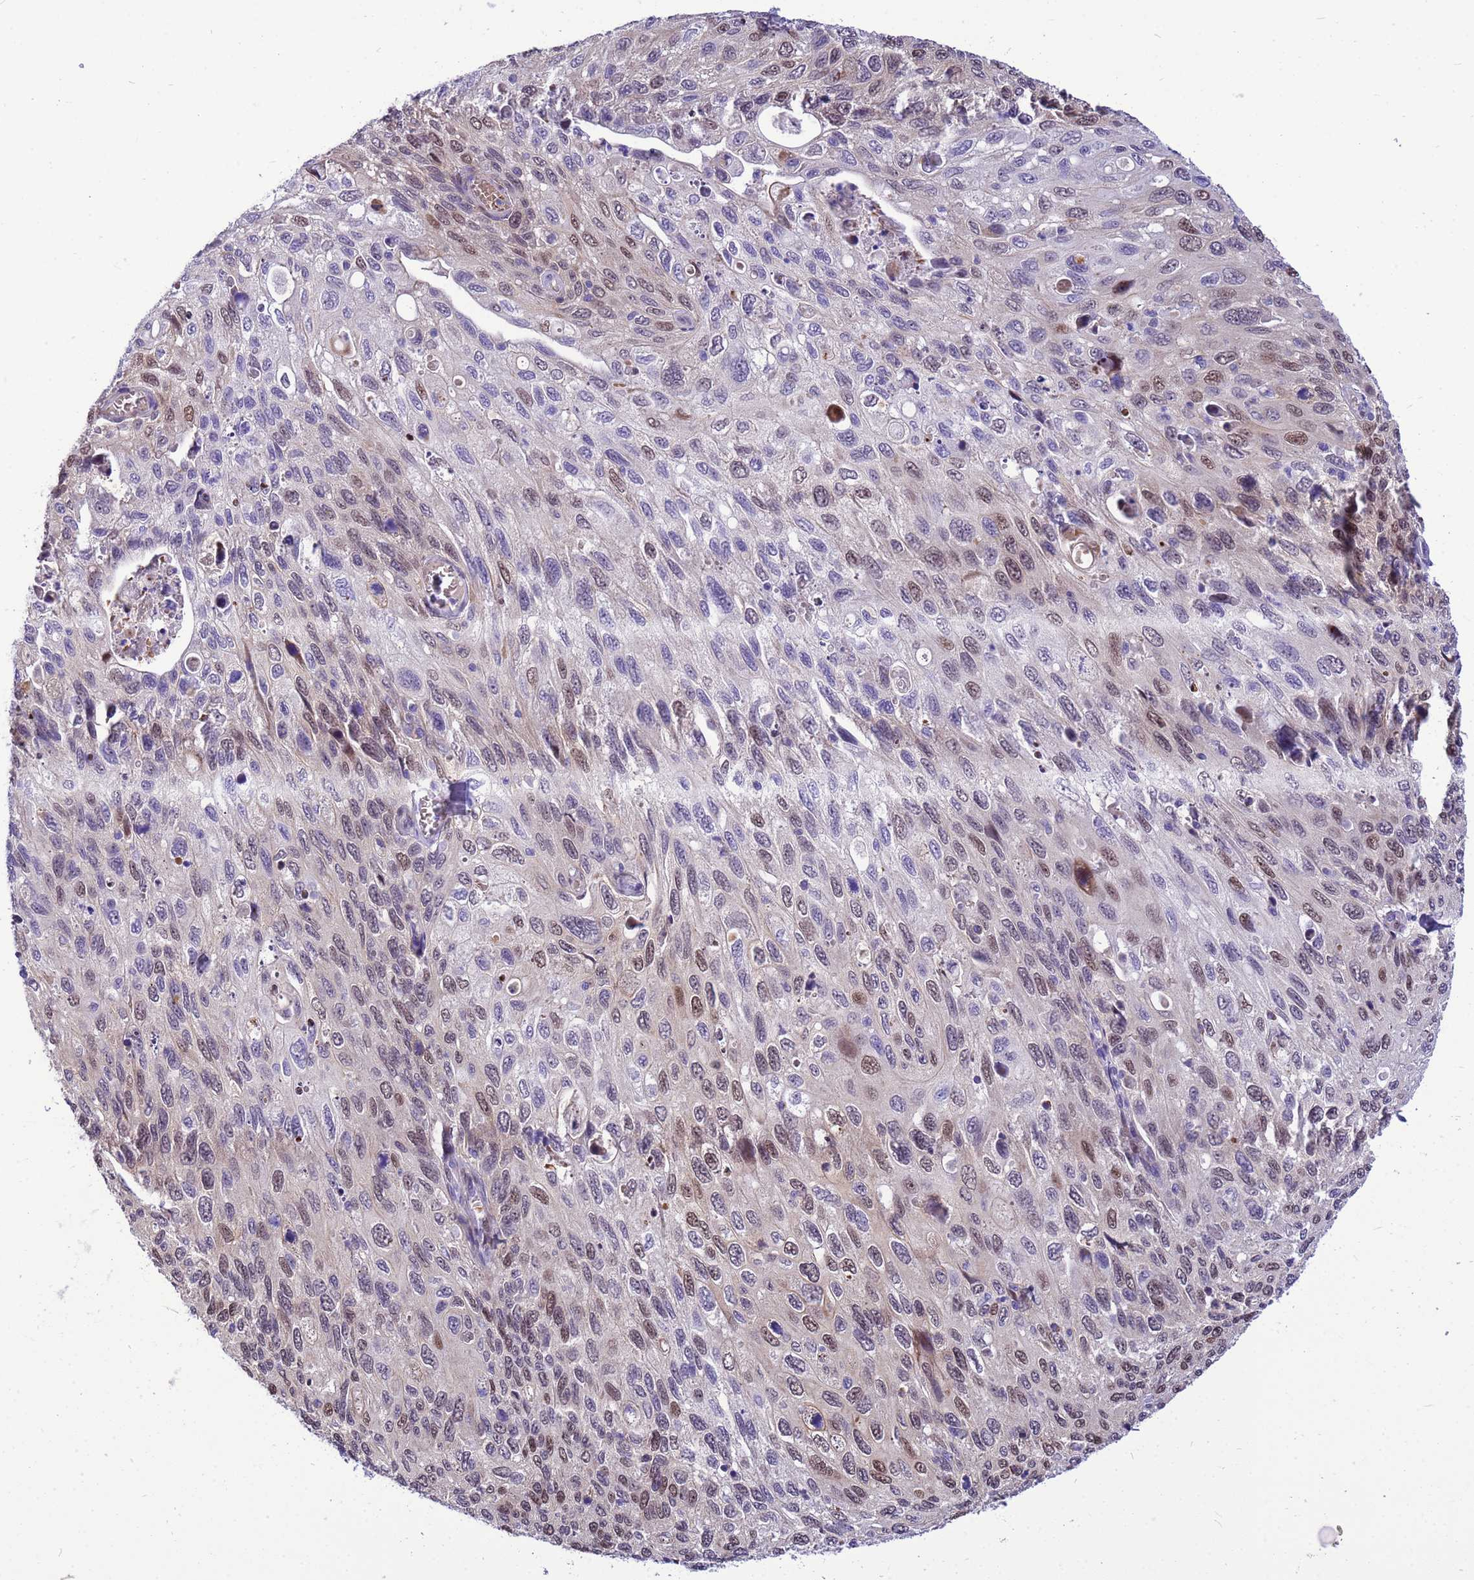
{"staining": {"intensity": "moderate", "quantity": "25%-75%", "location": "nuclear"}, "tissue": "cervical cancer", "cell_type": "Tumor cells", "image_type": "cancer", "snomed": [{"axis": "morphology", "description": "Squamous cell carcinoma, NOS"}, {"axis": "topography", "description": "Cervix"}], "caption": "Brown immunohistochemical staining in human cervical cancer (squamous cell carcinoma) reveals moderate nuclear positivity in approximately 25%-75% of tumor cells. (DAB (3,3'-diaminobenzidine) IHC with brightfield microscopy, high magnification).", "gene": "ADAMTS7", "patient": {"sex": "female", "age": 70}}